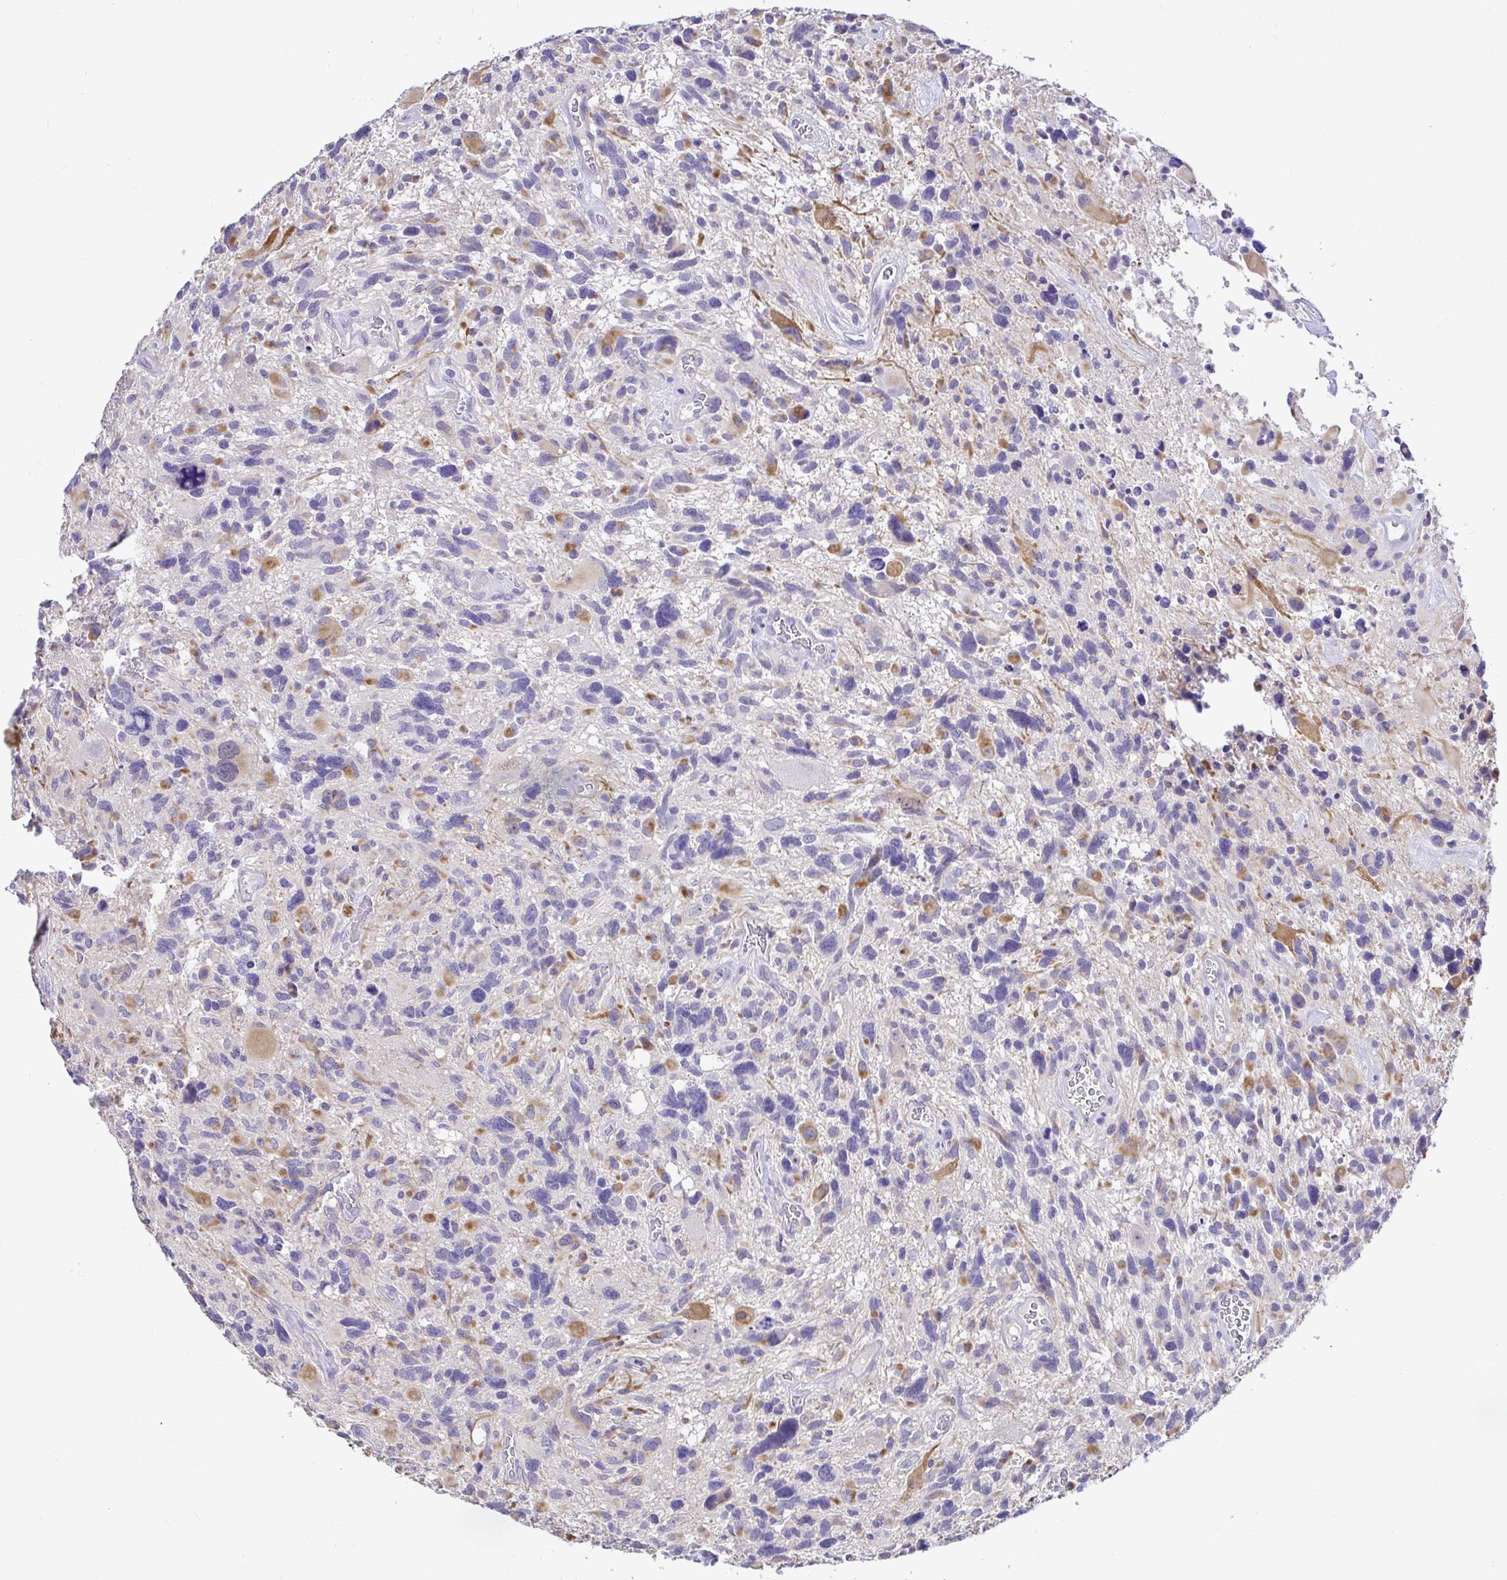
{"staining": {"intensity": "negative", "quantity": "none", "location": "none"}, "tissue": "glioma", "cell_type": "Tumor cells", "image_type": "cancer", "snomed": [{"axis": "morphology", "description": "Glioma, malignant, High grade"}, {"axis": "topography", "description": "Brain"}], "caption": "Protein analysis of malignant high-grade glioma shows no significant staining in tumor cells.", "gene": "CDO1", "patient": {"sex": "male", "age": 49}}